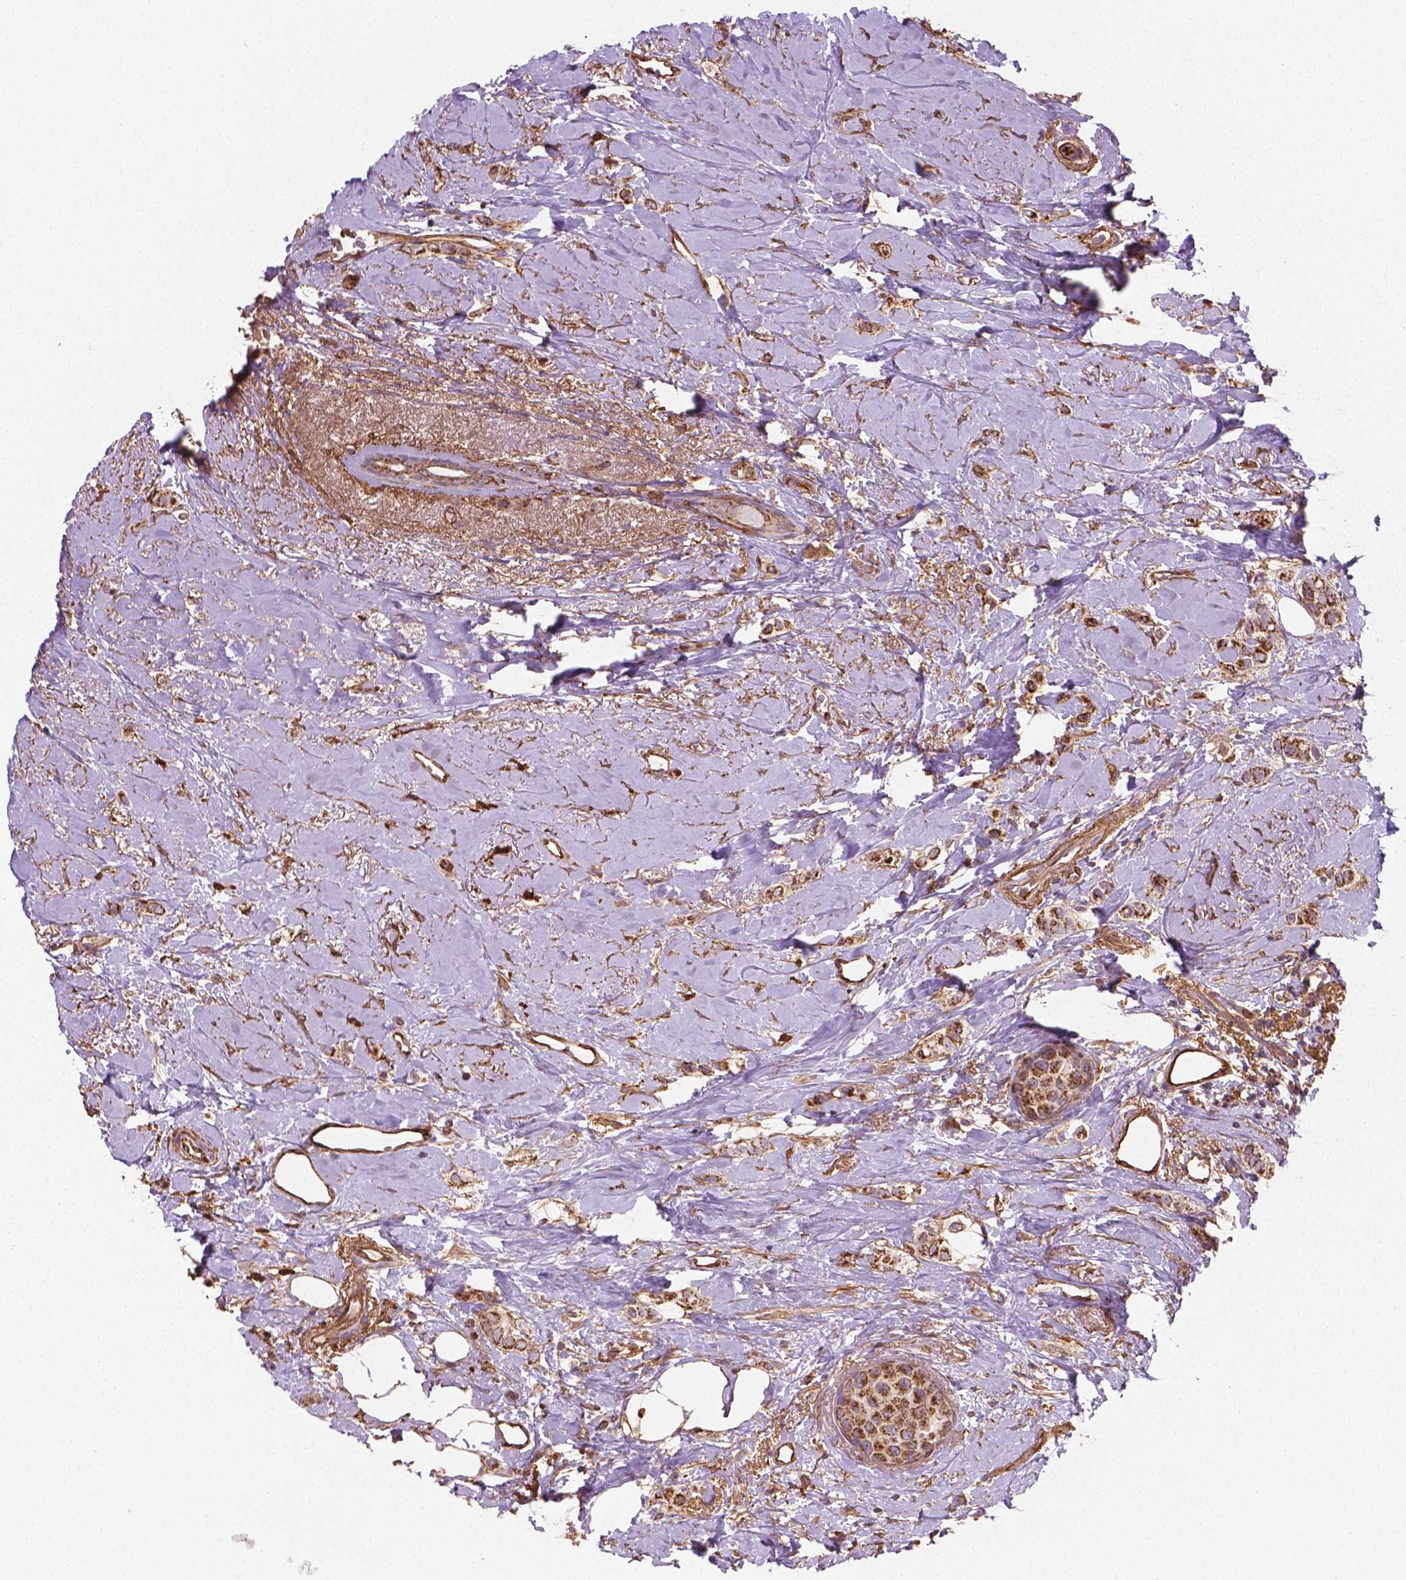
{"staining": {"intensity": "strong", "quantity": ">75%", "location": "cytoplasmic/membranous"}, "tissue": "breast cancer", "cell_type": "Tumor cells", "image_type": "cancer", "snomed": [{"axis": "morphology", "description": "Lobular carcinoma"}, {"axis": "topography", "description": "Breast"}], "caption": "Protein expression analysis of breast lobular carcinoma displays strong cytoplasmic/membranous staining in approximately >75% of tumor cells.", "gene": "TCAF1", "patient": {"sex": "female", "age": 66}}